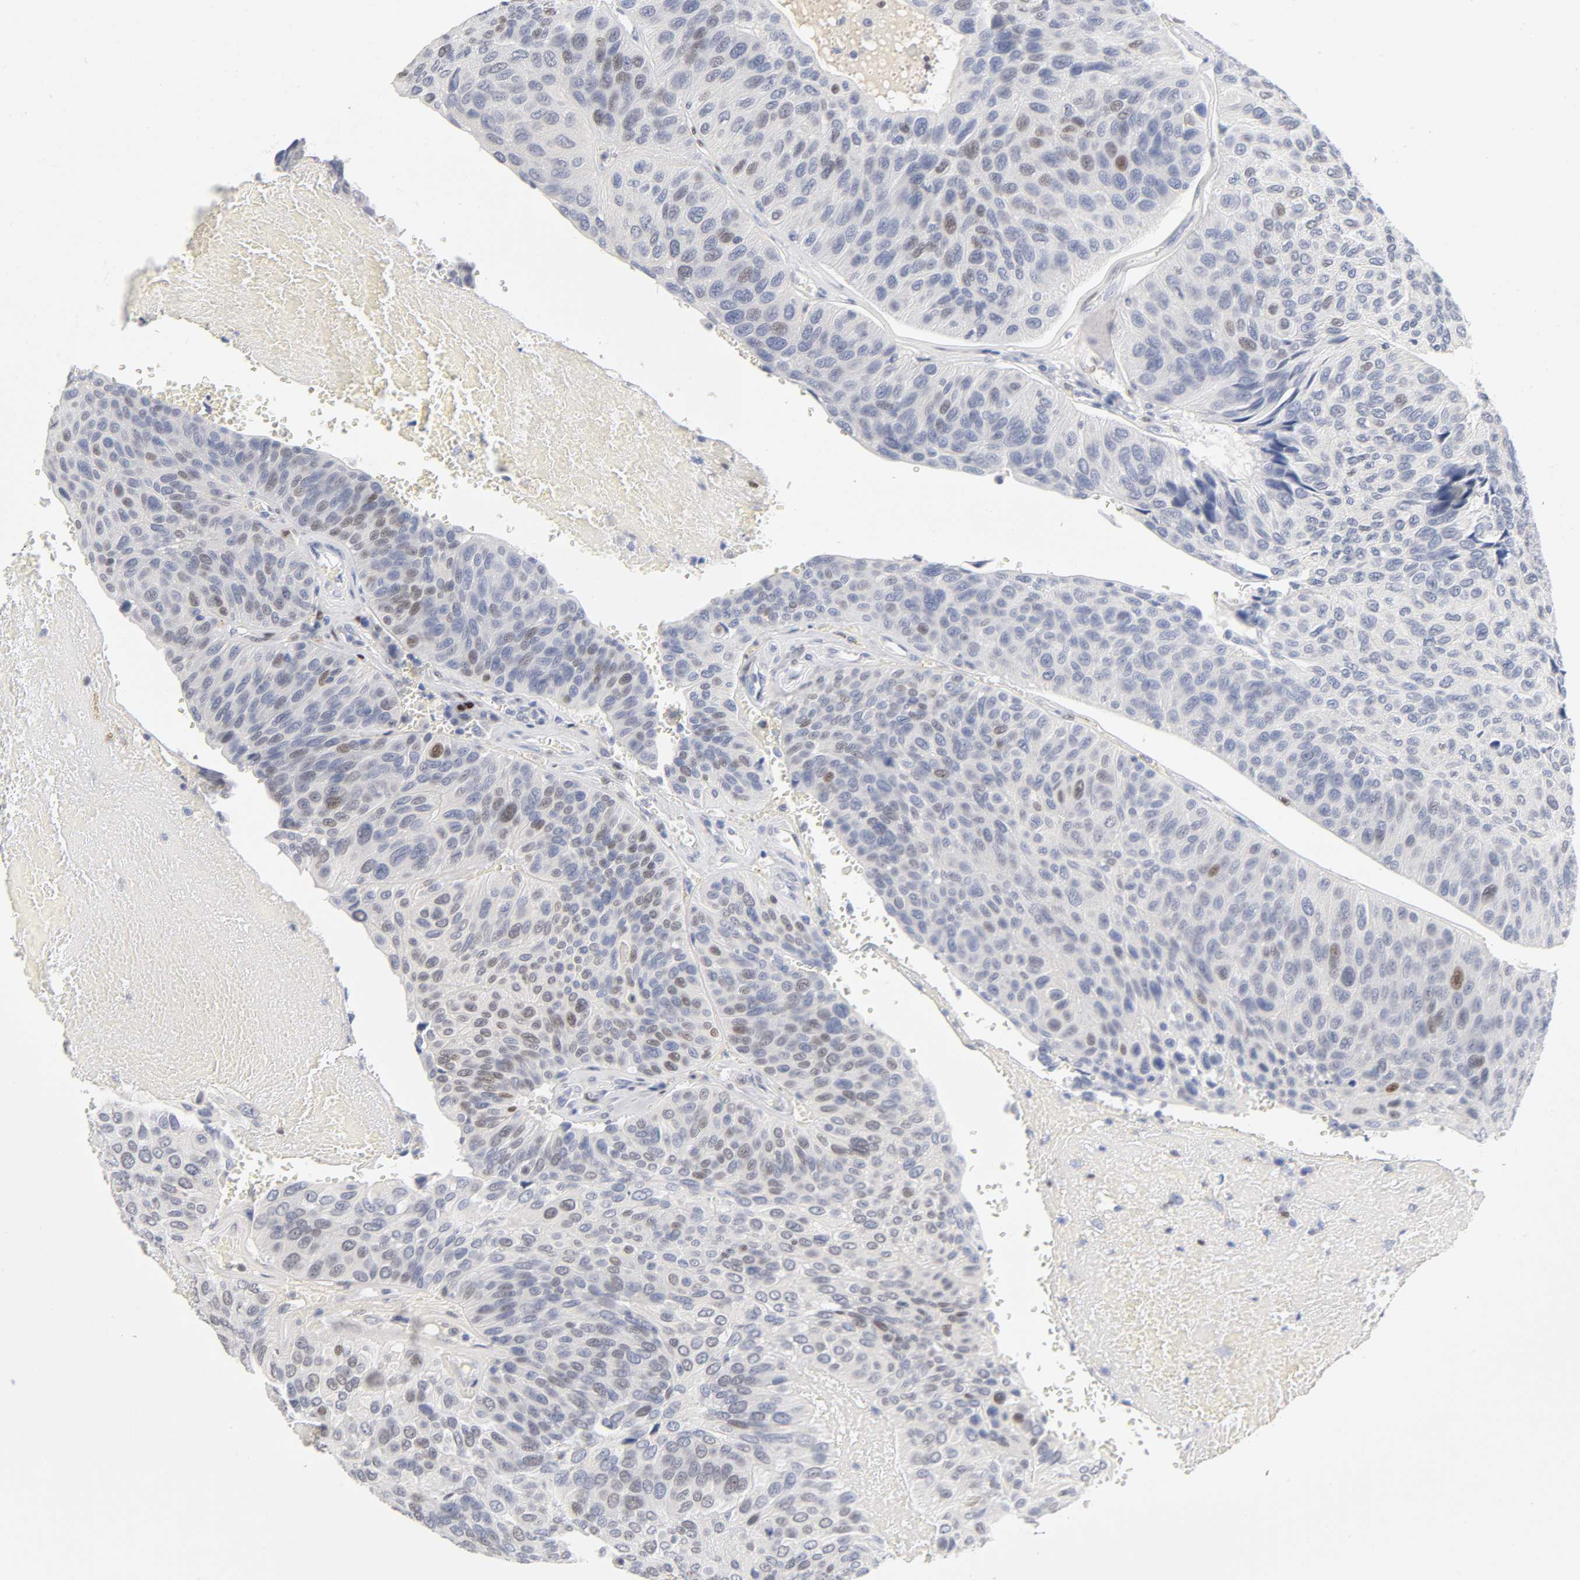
{"staining": {"intensity": "weak", "quantity": "25%-75%", "location": "nuclear"}, "tissue": "urothelial cancer", "cell_type": "Tumor cells", "image_type": "cancer", "snomed": [{"axis": "morphology", "description": "Urothelial carcinoma, High grade"}, {"axis": "topography", "description": "Urinary bladder"}], "caption": "The immunohistochemical stain shows weak nuclear positivity in tumor cells of high-grade urothelial carcinoma tissue.", "gene": "SP3", "patient": {"sex": "male", "age": 66}}